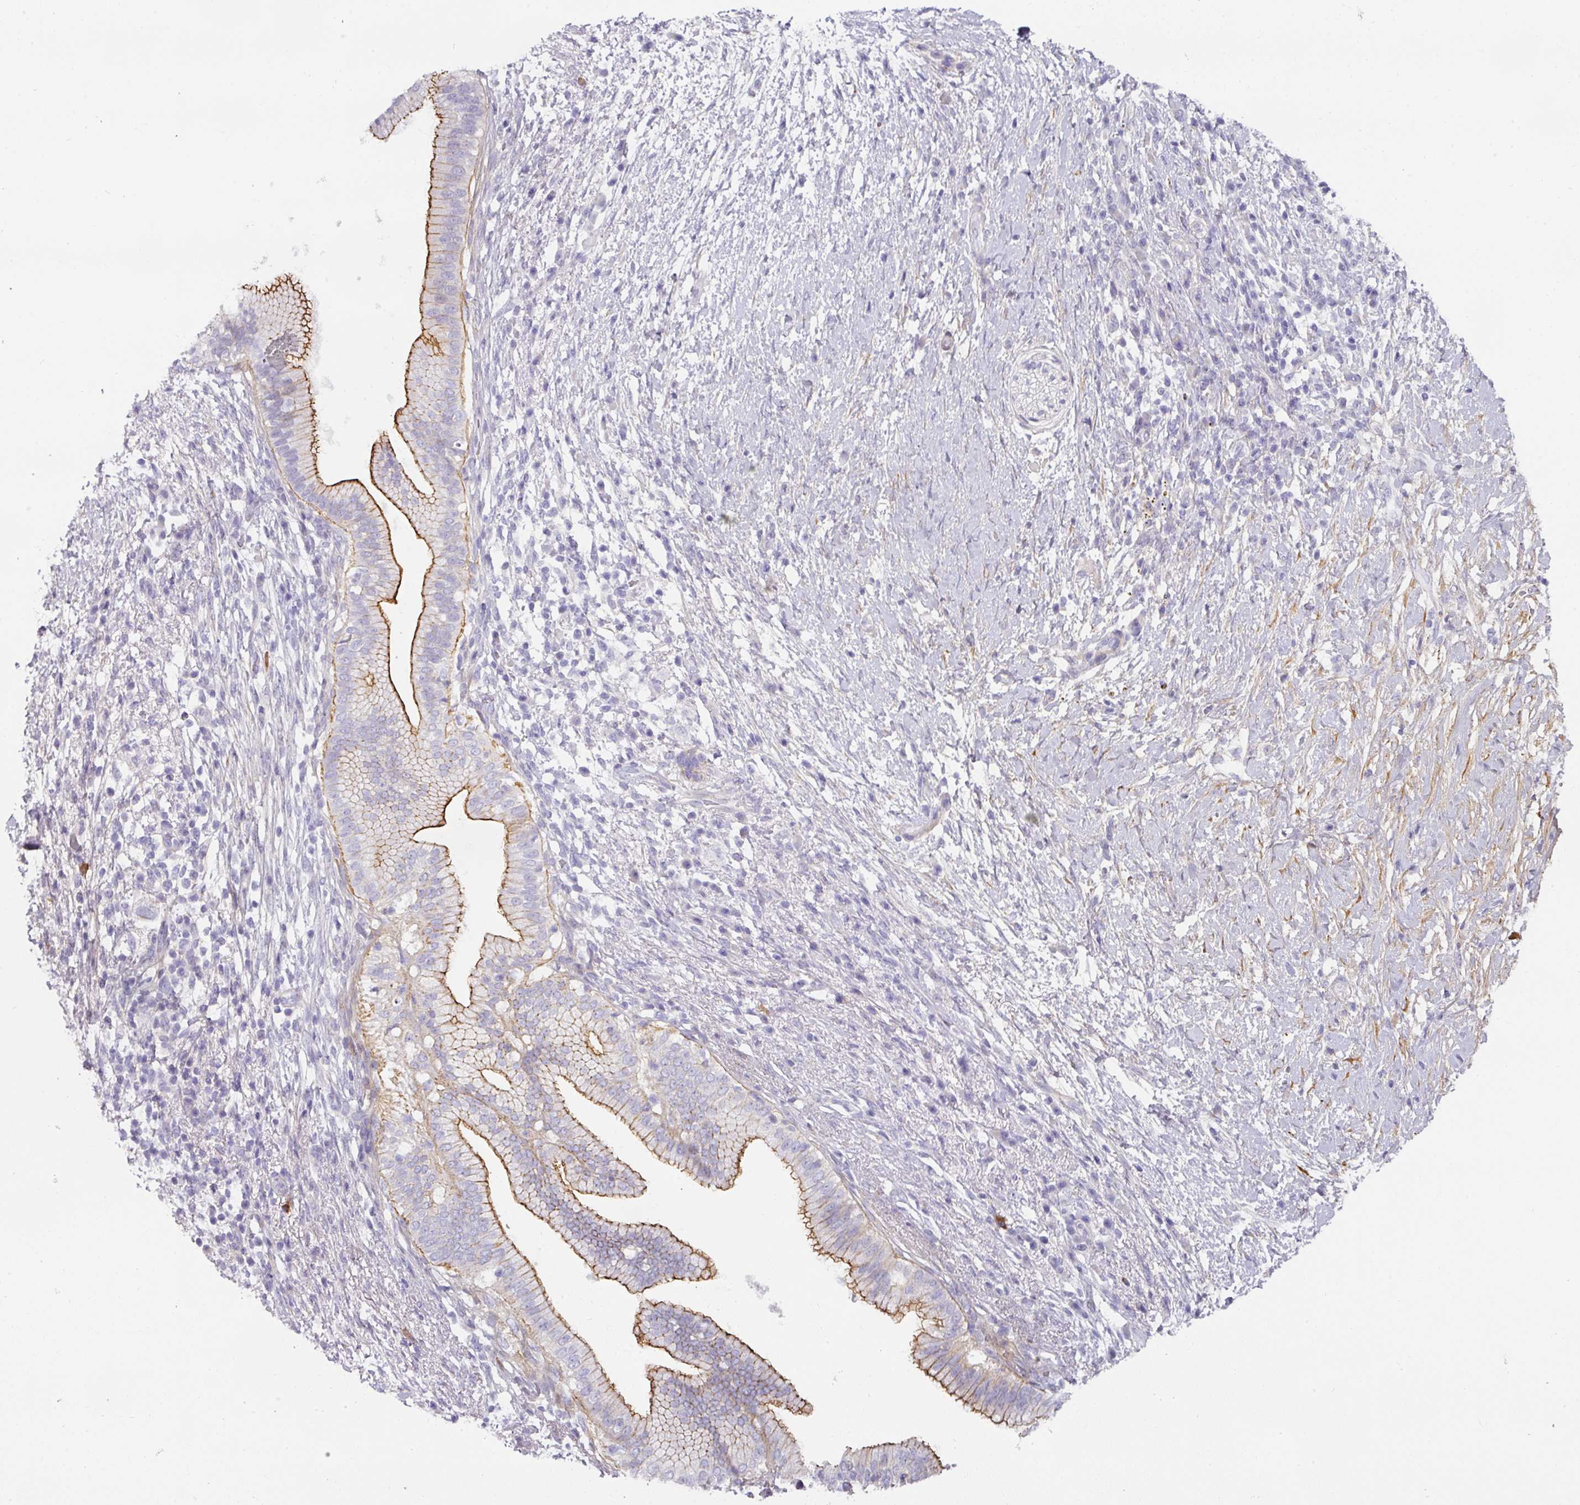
{"staining": {"intensity": "strong", "quantity": "25%-75%", "location": "cytoplasmic/membranous"}, "tissue": "pancreatic cancer", "cell_type": "Tumor cells", "image_type": "cancer", "snomed": [{"axis": "morphology", "description": "Adenocarcinoma, NOS"}, {"axis": "topography", "description": "Pancreas"}], "caption": "Pancreatic adenocarcinoma stained with a brown dye shows strong cytoplasmic/membranous positive expression in approximately 25%-75% of tumor cells.", "gene": "ANKRD29", "patient": {"sex": "female", "age": 72}}